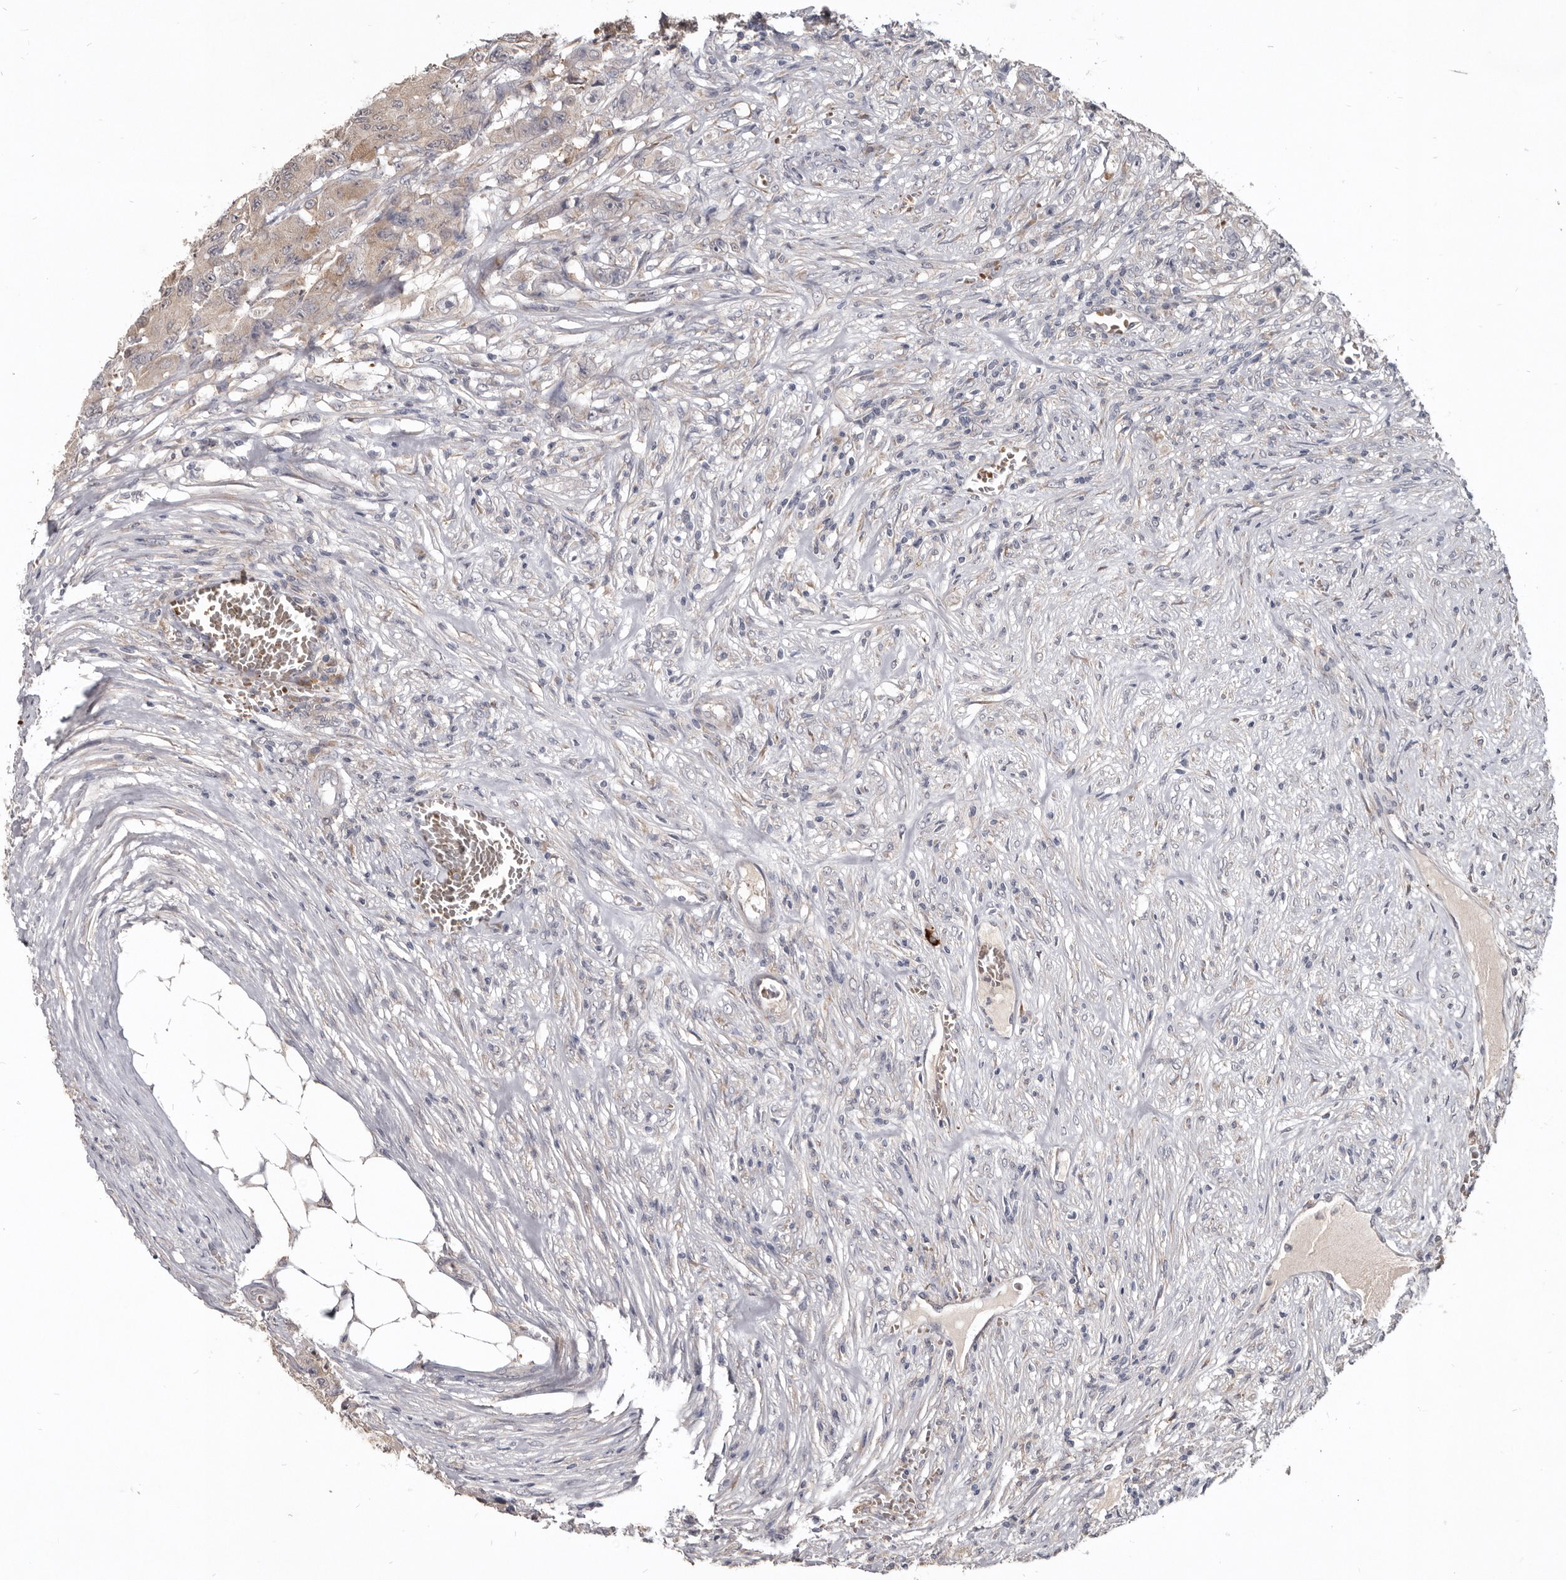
{"staining": {"intensity": "weak", "quantity": ">75%", "location": "cytoplasmic/membranous"}, "tissue": "colorectal cancer", "cell_type": "Tumor cells", "image_type": "cancer", "snomed": [{"axis": "morphology", "description": "Adenocarcinoma, NOS"}, {"axis": "topography", "description": "Colon"}], "caption": "Human colorectal cancer (adenocarcinoma) stained for a protein (brown) displays weak cytoplasmic/membranous positive positivity in approximately >75% of tumor cells.", "gene": "NENF", "patient": {"sex": "female", "age": 46}}